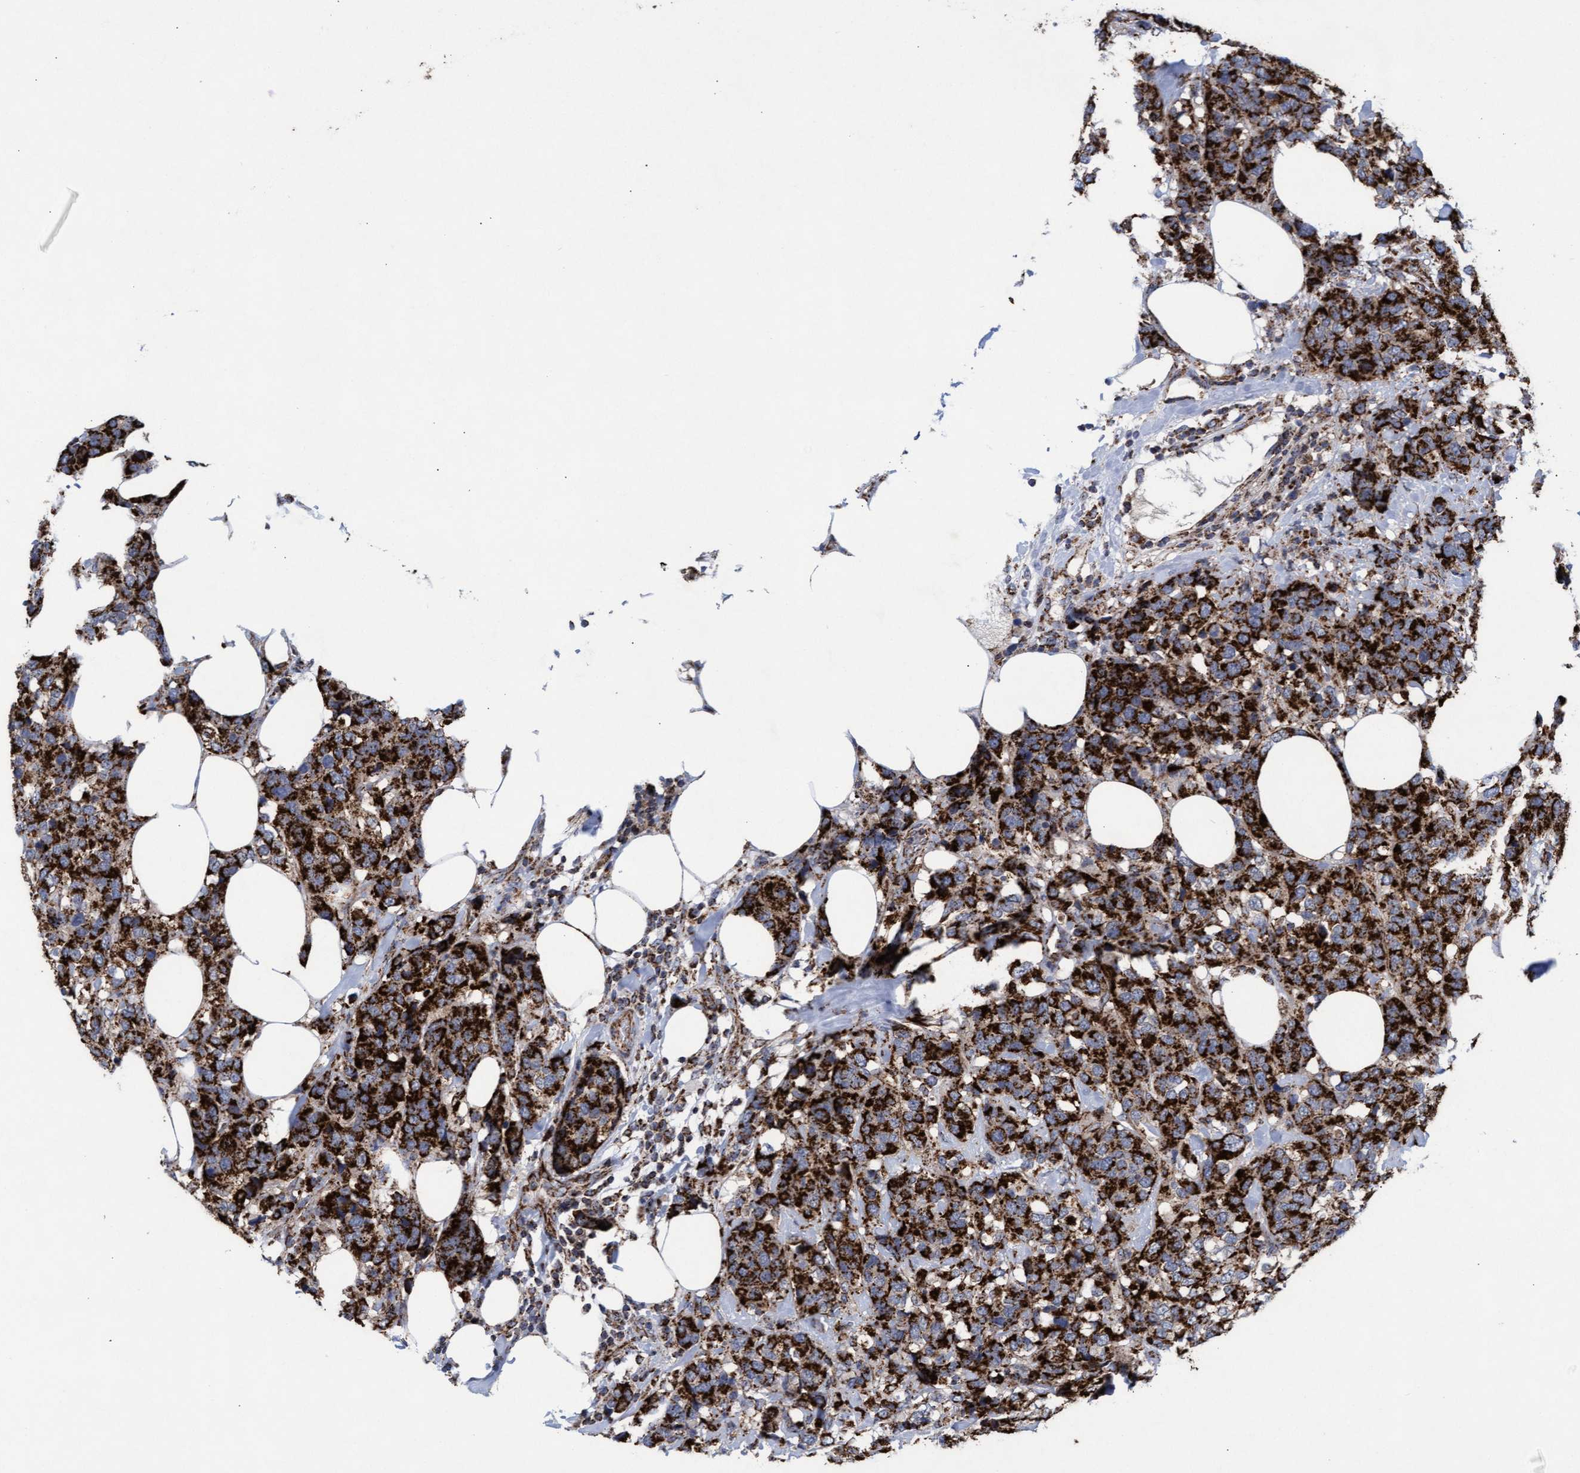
{"staining": {"intensity": "strong", "quantity": ">75%", "location": "cytoplasmic/membranous"}, "tissue": "breast cancer", "cell_type": "Tumor cells", "image_type": "cancer", "snomed": [{"axis": "morphology", "description": "Lobular carcinoma"}, {"axis": "topography", "description": "Breast"}], "caption": "Breast cancer (lobular carcinoma) stained with immunohistochemistry (IHC) demonstrates strong cytoplasmic/membranous positivity in approximately >75% of tumor cells.", "gene": "MRPL38", "patient": {"sex": "female", "age": 59}}